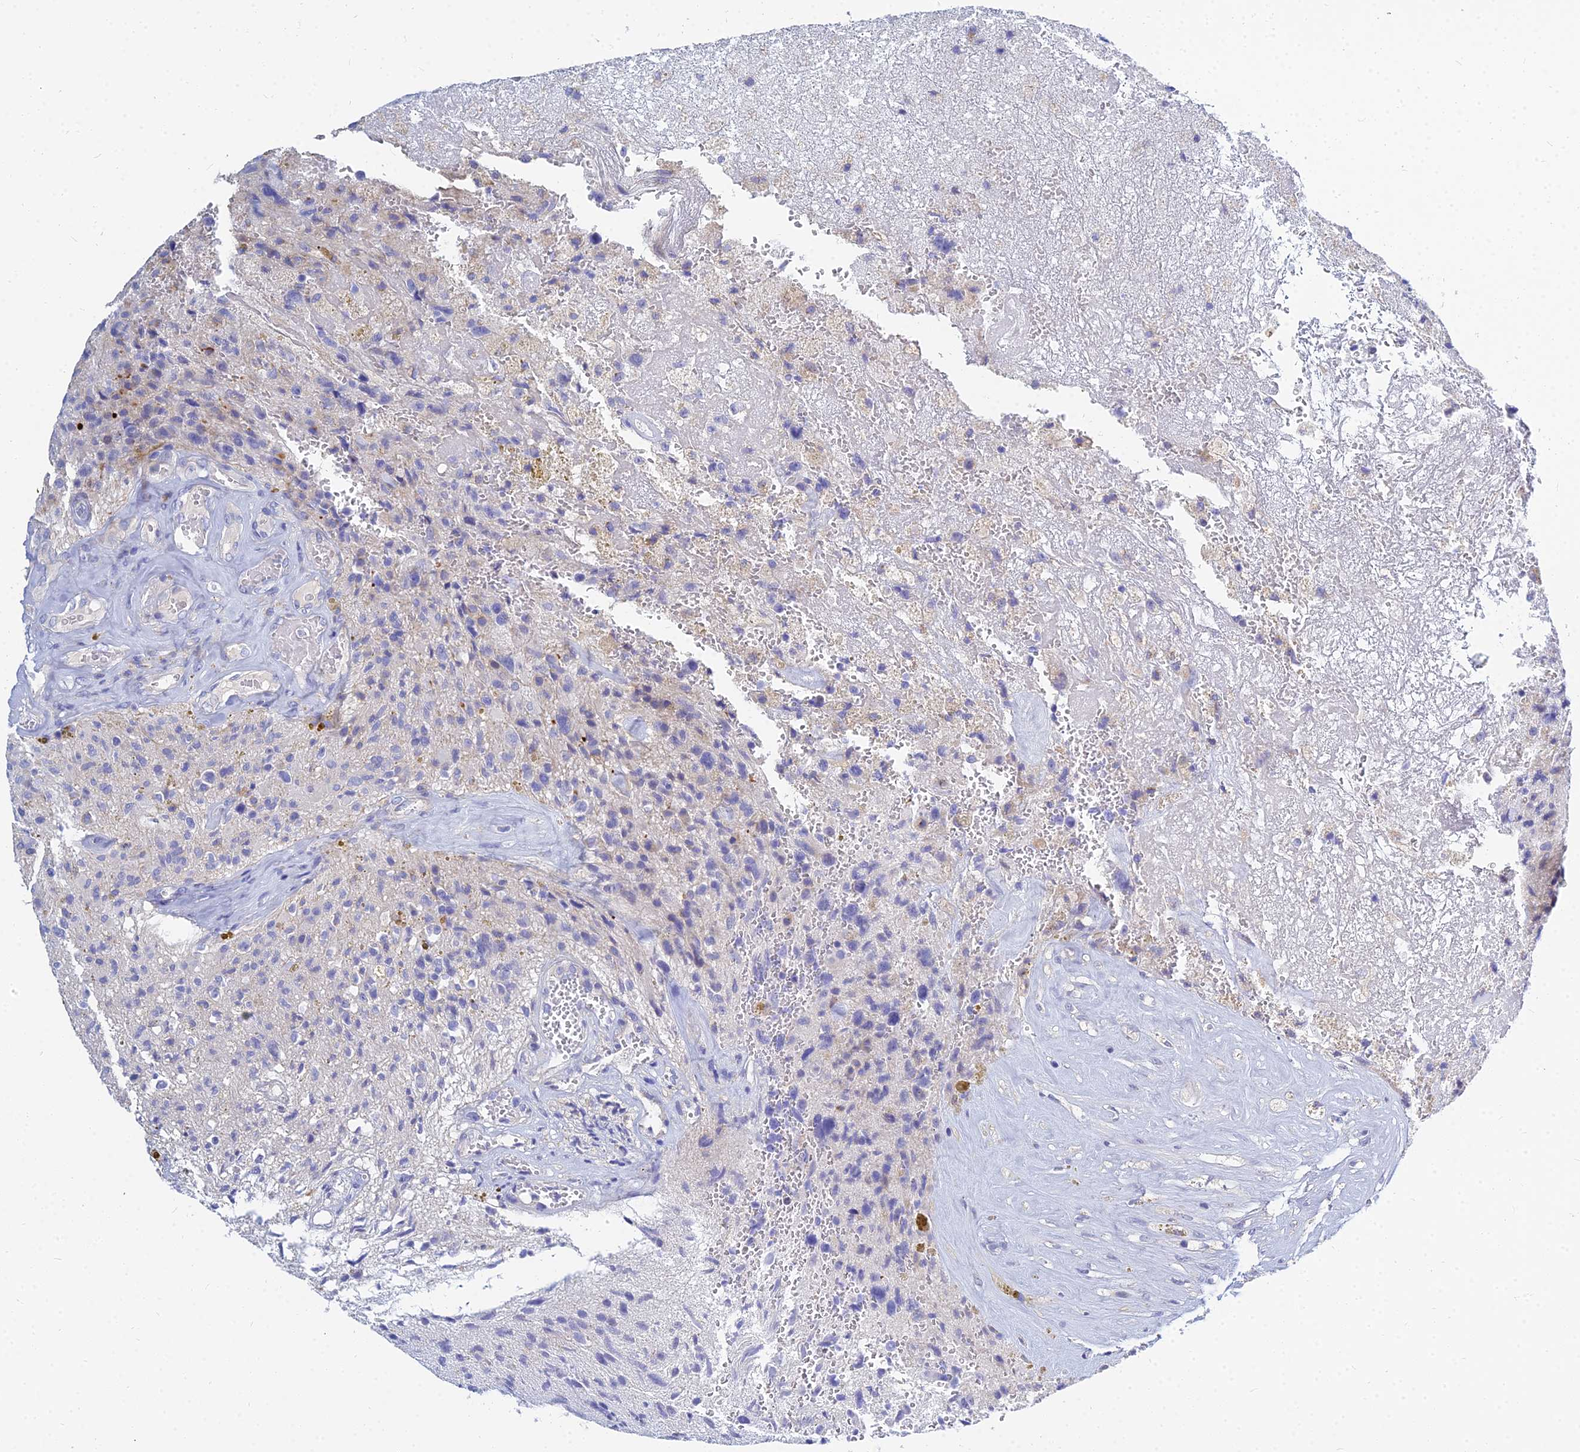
{"staining": {"intensity": "negative", "quantity": "none", "location": "none"}, "tissue": "glioma", "cell_type": "Tumor cells", "image_type": "cancer", "snomed": [{"axis": "morphology", "description": "Glioma, malignant, High grade"}, {"axis": "topography", "description": "Brain"}], "caption": "This image is of malignant high-grade glioma stained with immunohistochemistry (IHC) to label a protein in brown with the nuclei are counter-stained blue. There is no expression in tumor cells.", "gene": "ZNF552", "patient": {"sex": "male", "age": 69}}